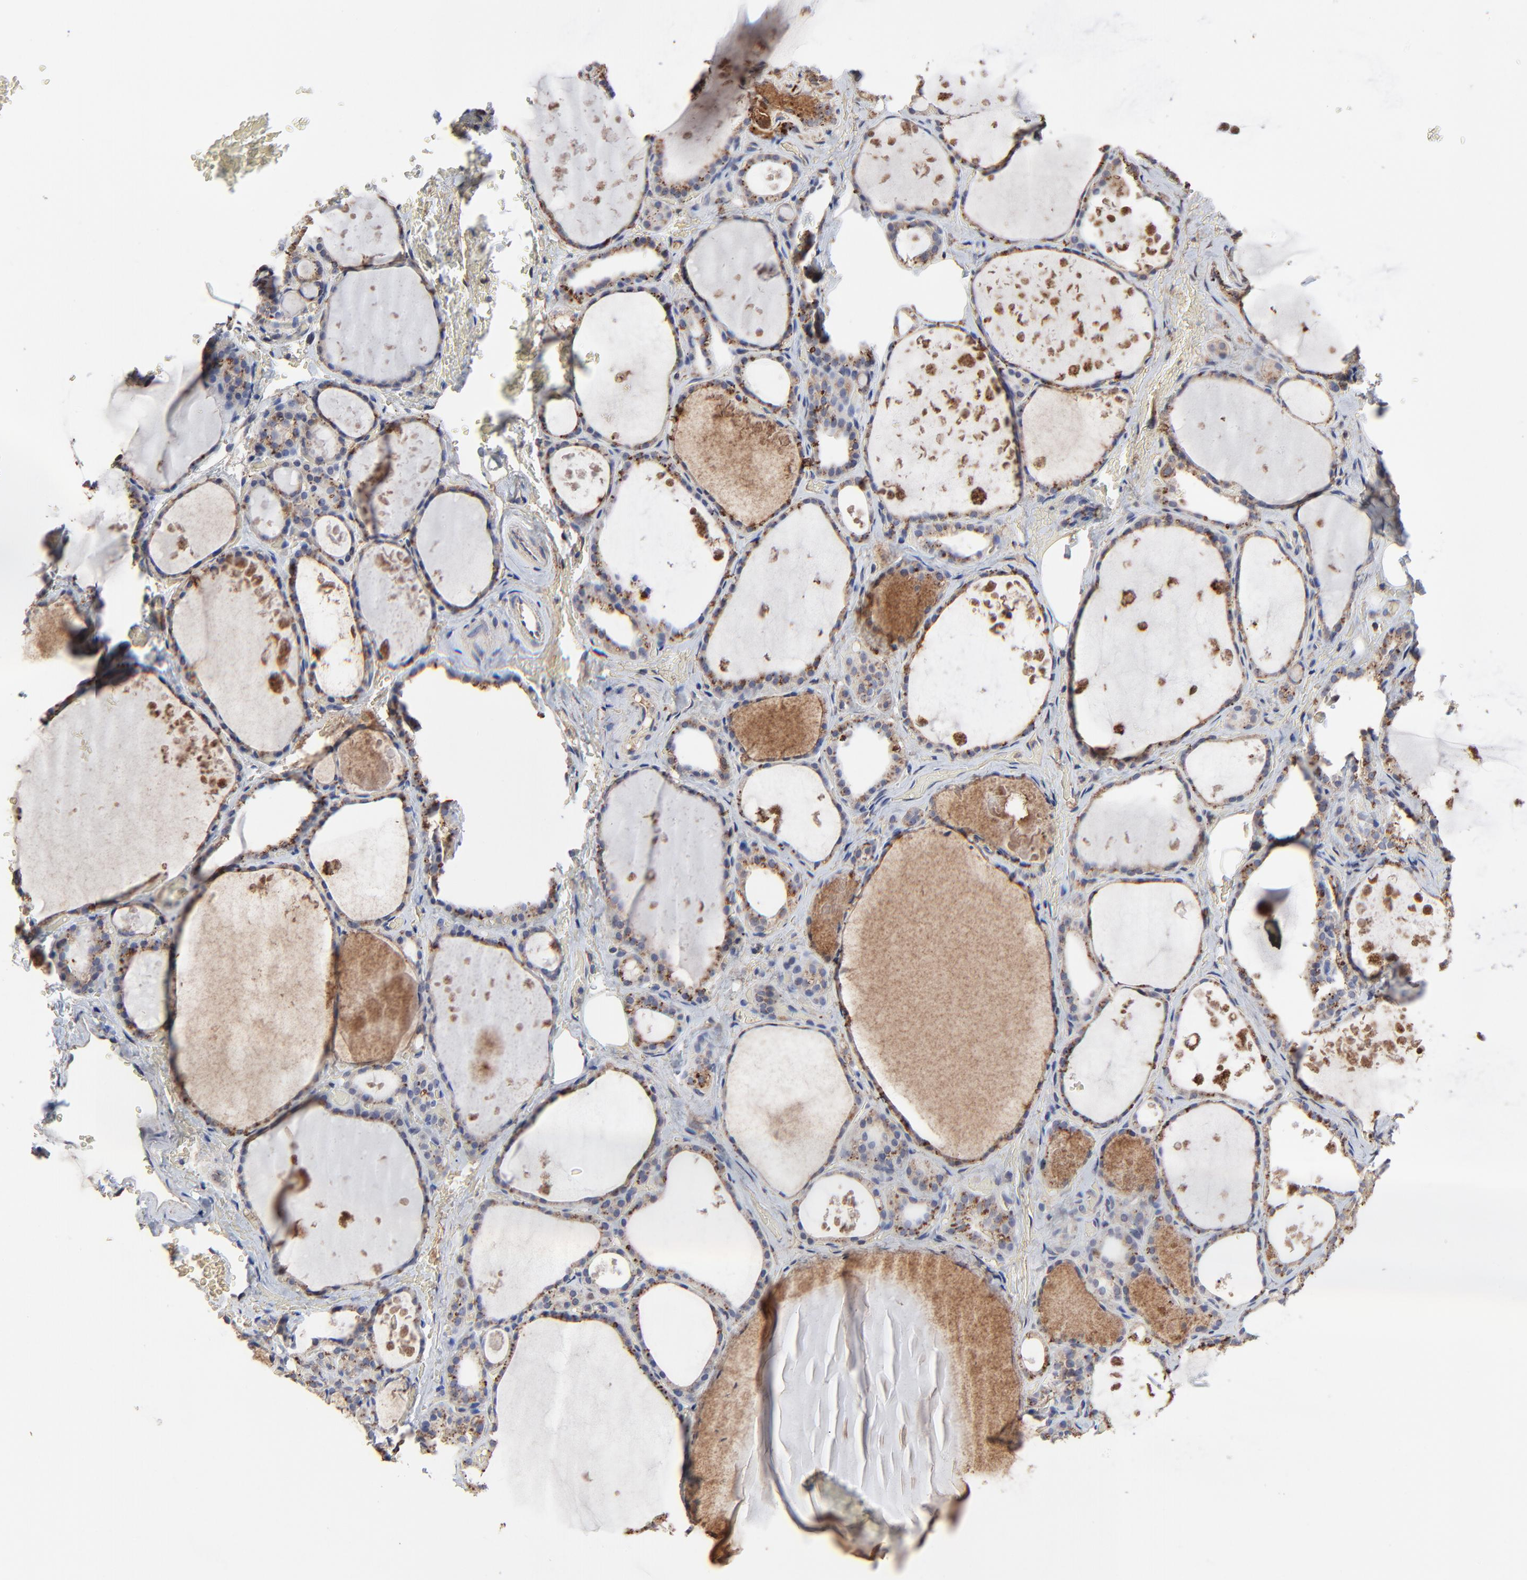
{"staining": {"intensity": "moderate", "quantity": "25%-75%", "location": "cytoplasmic/membranous"}, "tissue": "thyroid gland", "cell_type": "Glandular cells", "image_type": "normal", "snomed": [{"axis": "morphology", "description": "Normal tissue, NOS"}, {"axis": "topography", "description": "Thyroid gland"}], "caption": "This is a micrograph of immunohistochemistry (IHC) staining of normal thyroid gland, which shows moderate positivity in the cytoplasmic/membranous of glandular cells.", "gene": "LGALS3", "patient": {"sex": "male", "age": 61}}